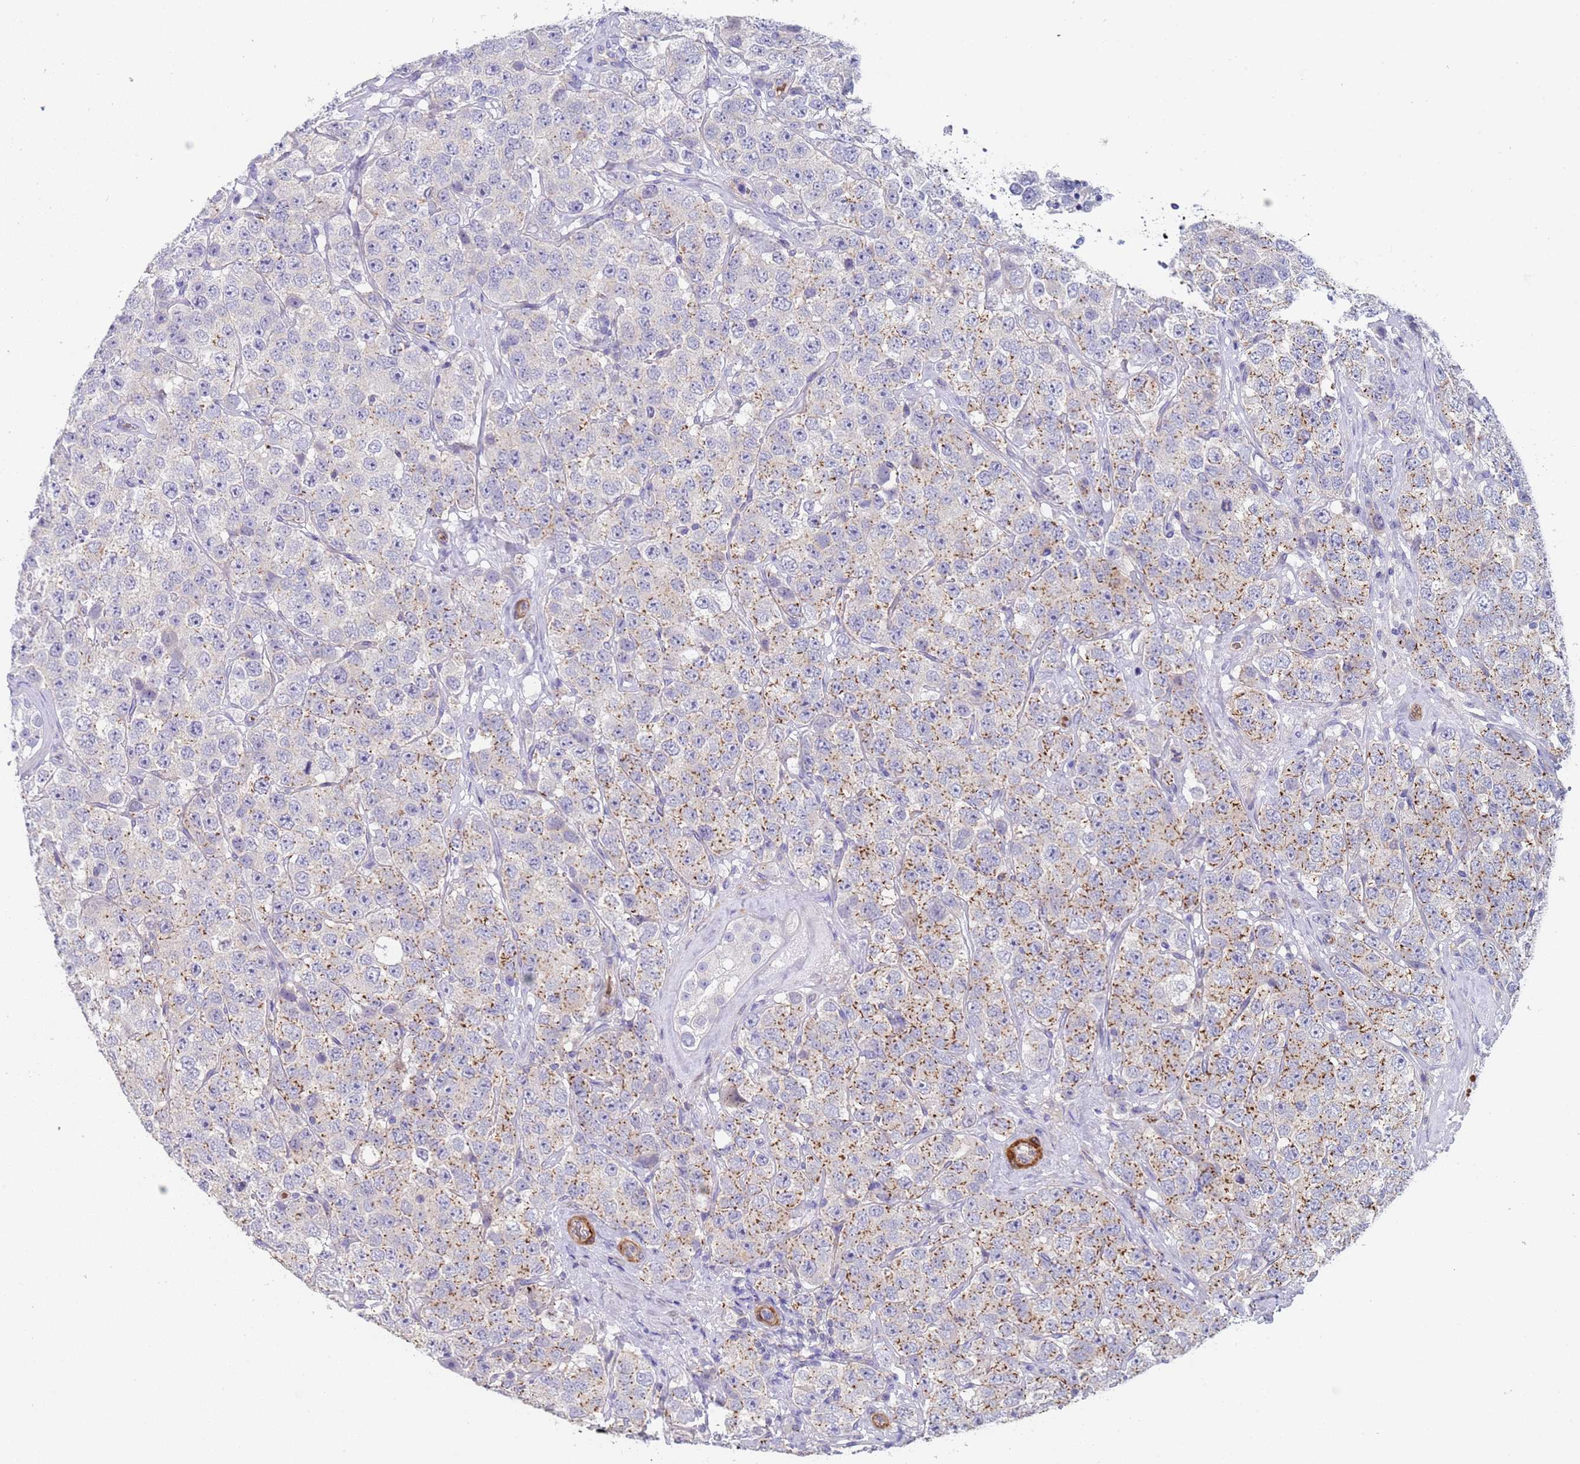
{"staining": {"intensity": "moderate", "quantity": "<25%", "location": "cytoplasmic/membranous"}, "tissue": "testis cancer", "cell_type": "Tumor cells", "image_type": "cancer", "snomed": [{"axis": "morphology", "description": "Seminoma, NOS"}, {"axis": "topography", "description": "Testis"}], "caption": "About <25% of tumor cells in human seminoma (testis) exhibit moderate cytoplasmic/membranous protein expression as visualized by brown immunohistochemical staining.", "gene": "KBTBD3", "patient": {"sex": "male", "age": 28}}